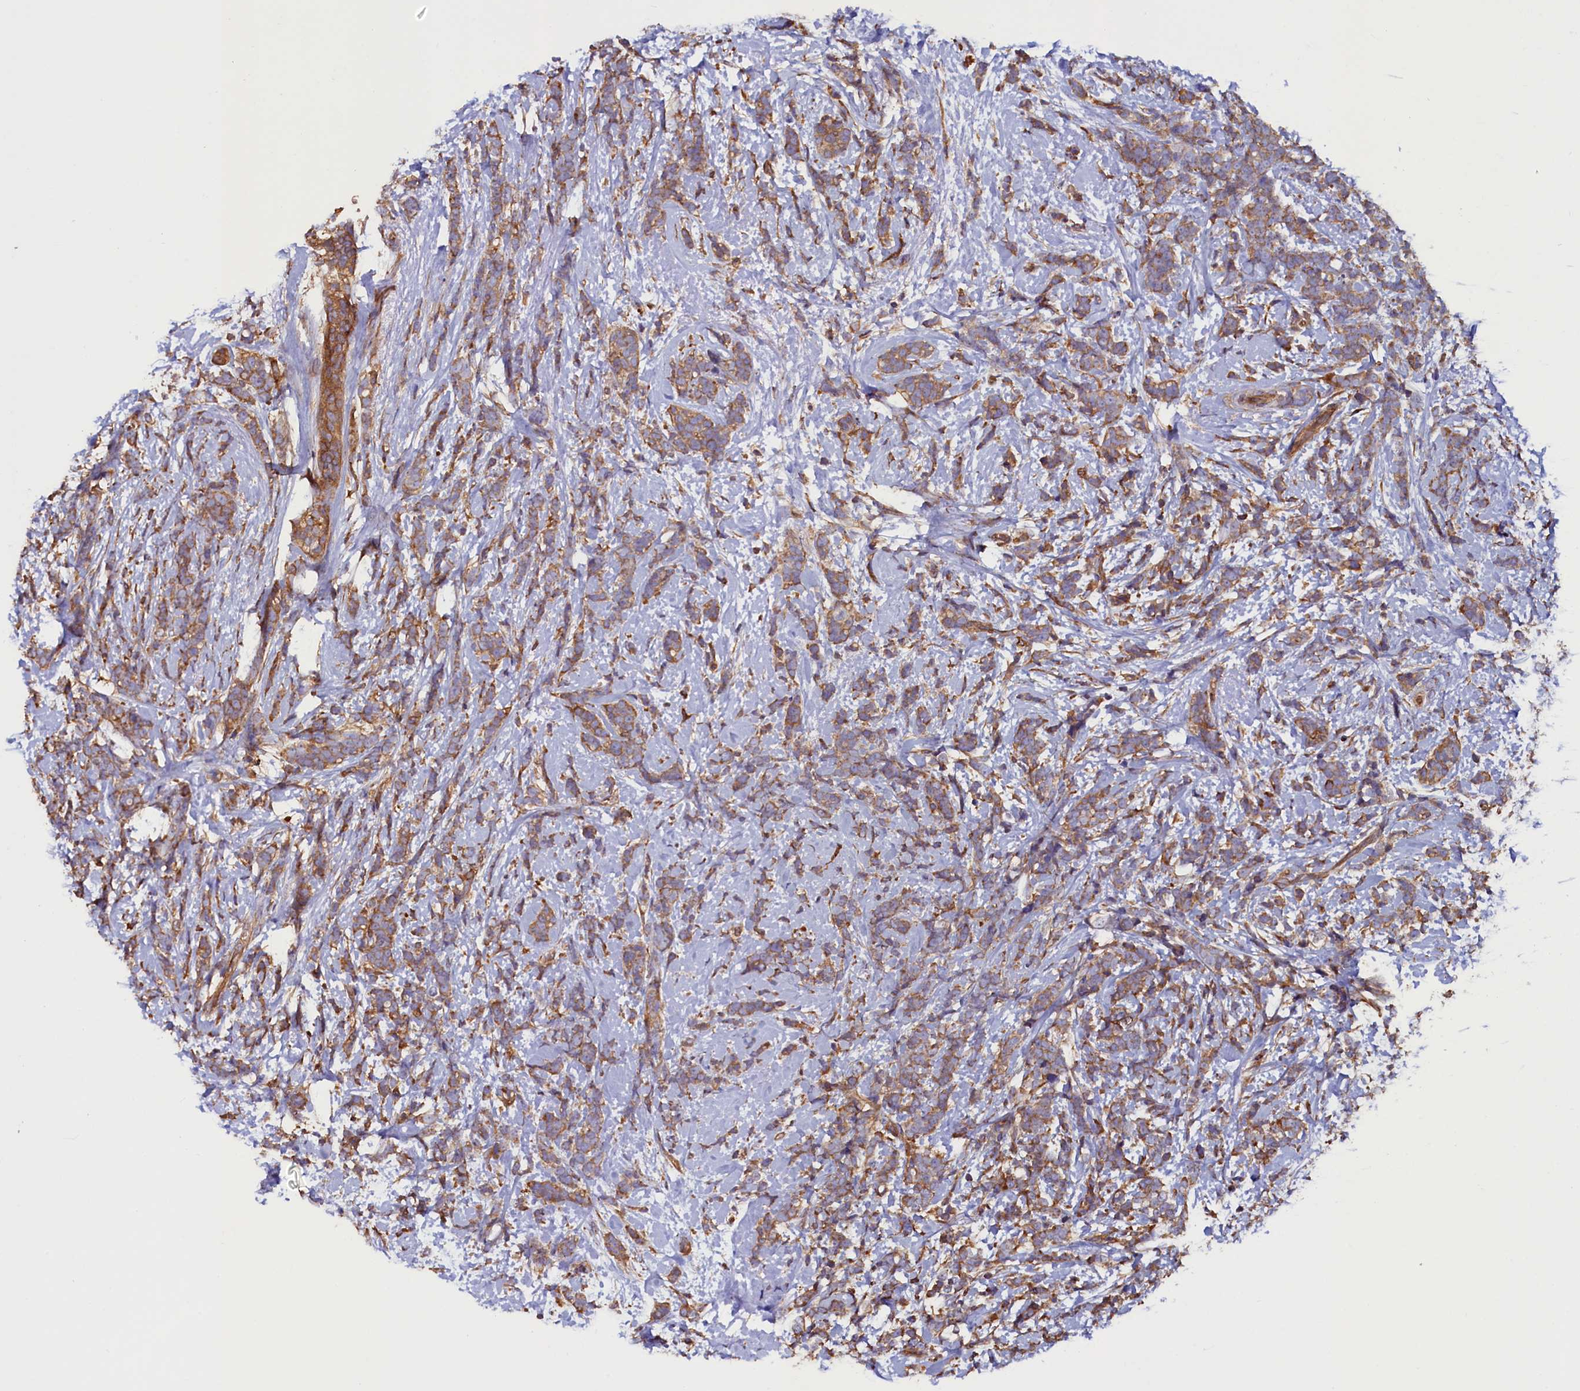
{"staining": {"intensity": "weak", "quantity": ">75%", "location": "cytoplasmic/membranous"}, "tissue": "breast cancer", "cell_type": "Tumor cells", "image_type": "cancer", "snomed": [{"axis": "morphology", "description": "Lobular carcinoma"}, {"axis": "topography", "description": "Breast"}], "caption": "Protein analysis of lobular carcinoma (breast) tissue displays weak cytoplasmic/membranous staining in approximately >75% of tumor cells.", "gene": "ATXN2L", "patient": {"sex": "female", "age": 58}}